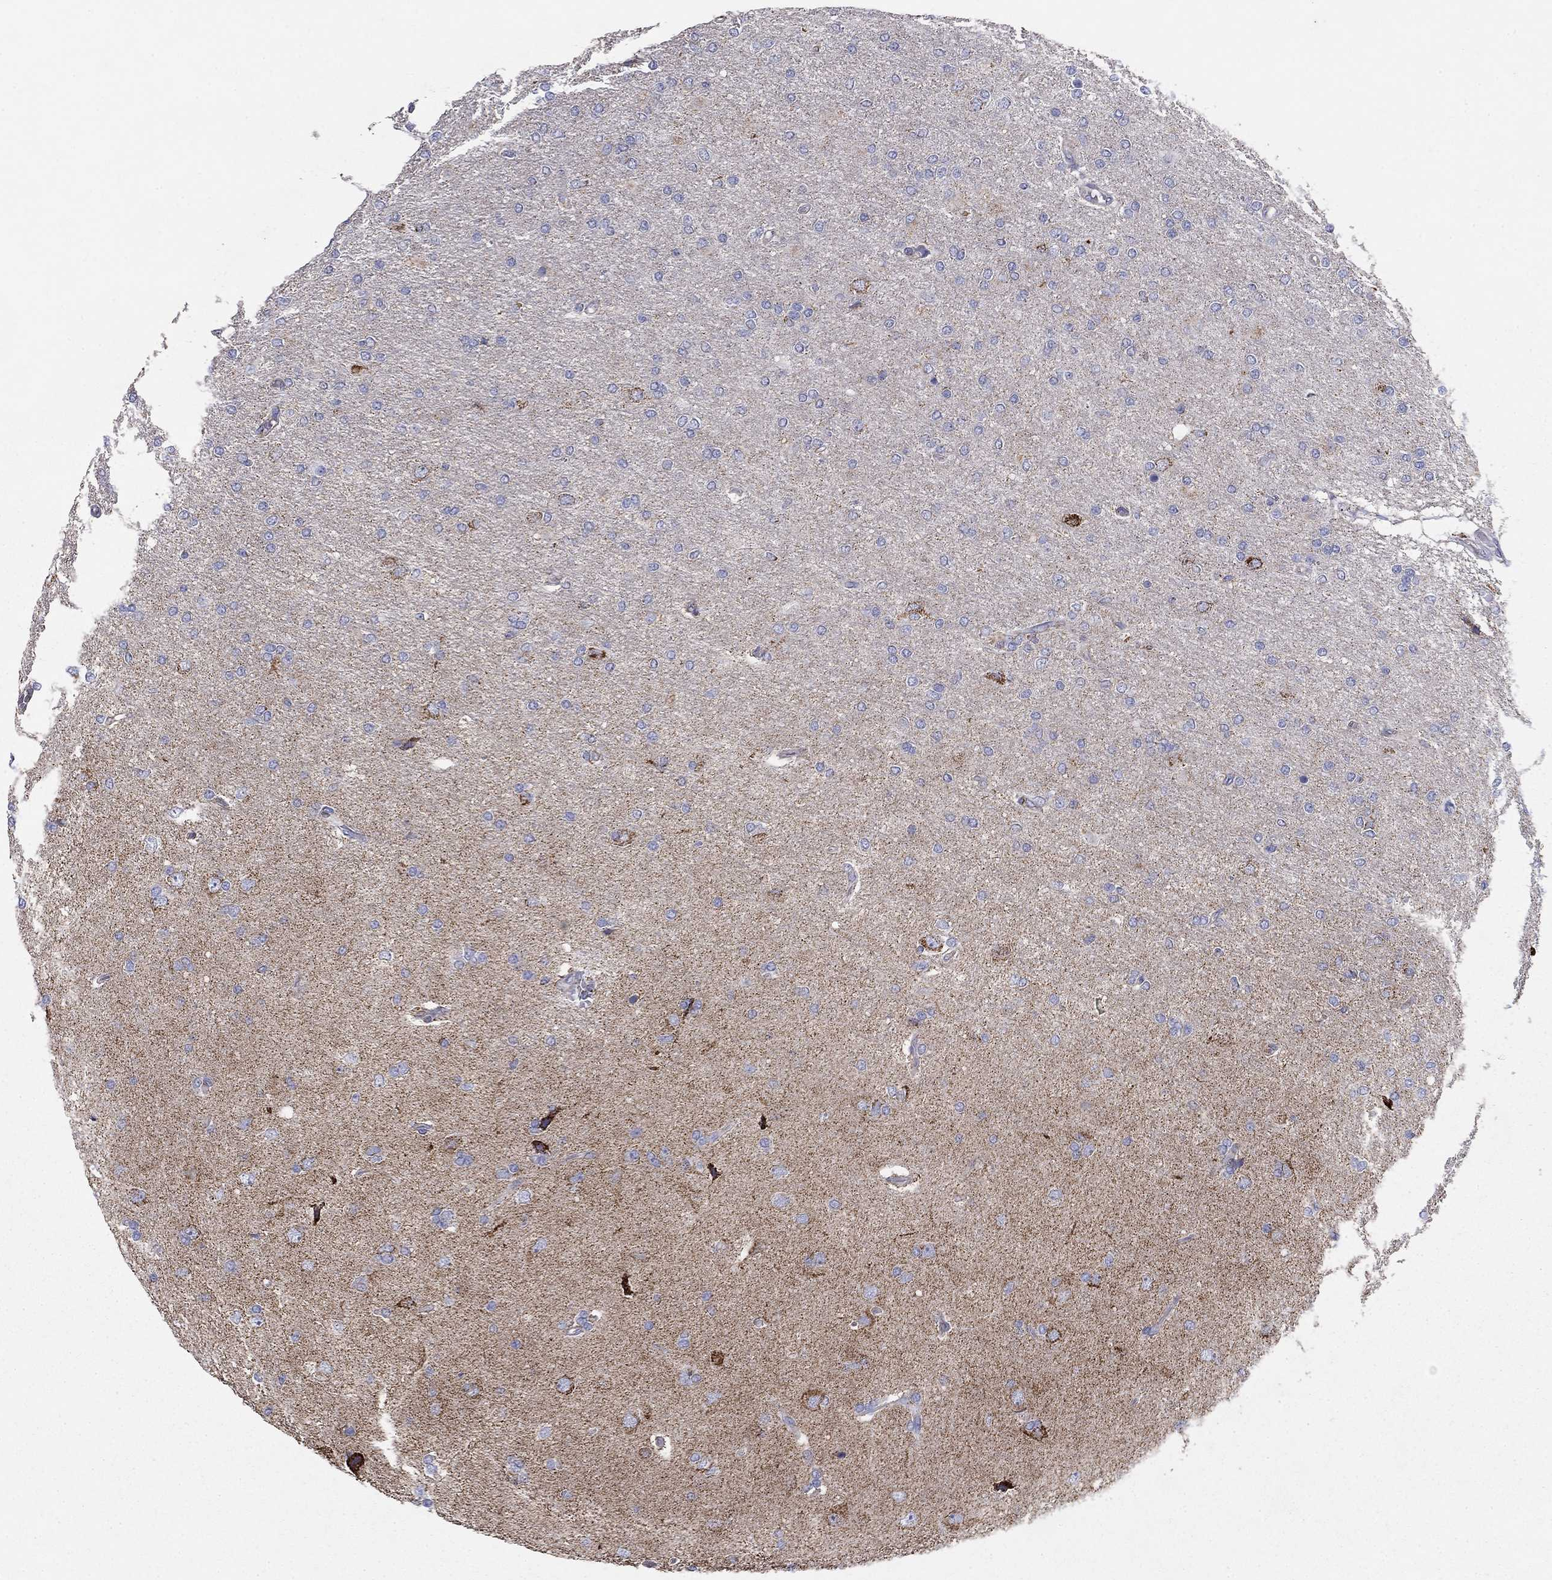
{"staining": {"intensity": "moderate", "quantity": "<25%", "location": "cytoplasmic/membranous"}, "tissue": "glioma", "cell_type": "Tumor cells", "image_type": "cancer", "snomed": [{"axis": "morphology", "description": "Glioma, malignant, High grade"}, {"axis": "topography", "description": "Cerebral cortex"}], "caption": "Brown immunohistochemical staining in glioma demonstrates moderate cytoplasmic/membranous expression in about <25% of tumor cells.", "gene": "NDUFA4L2", "patient": {"sex": "male", "age": 70}}